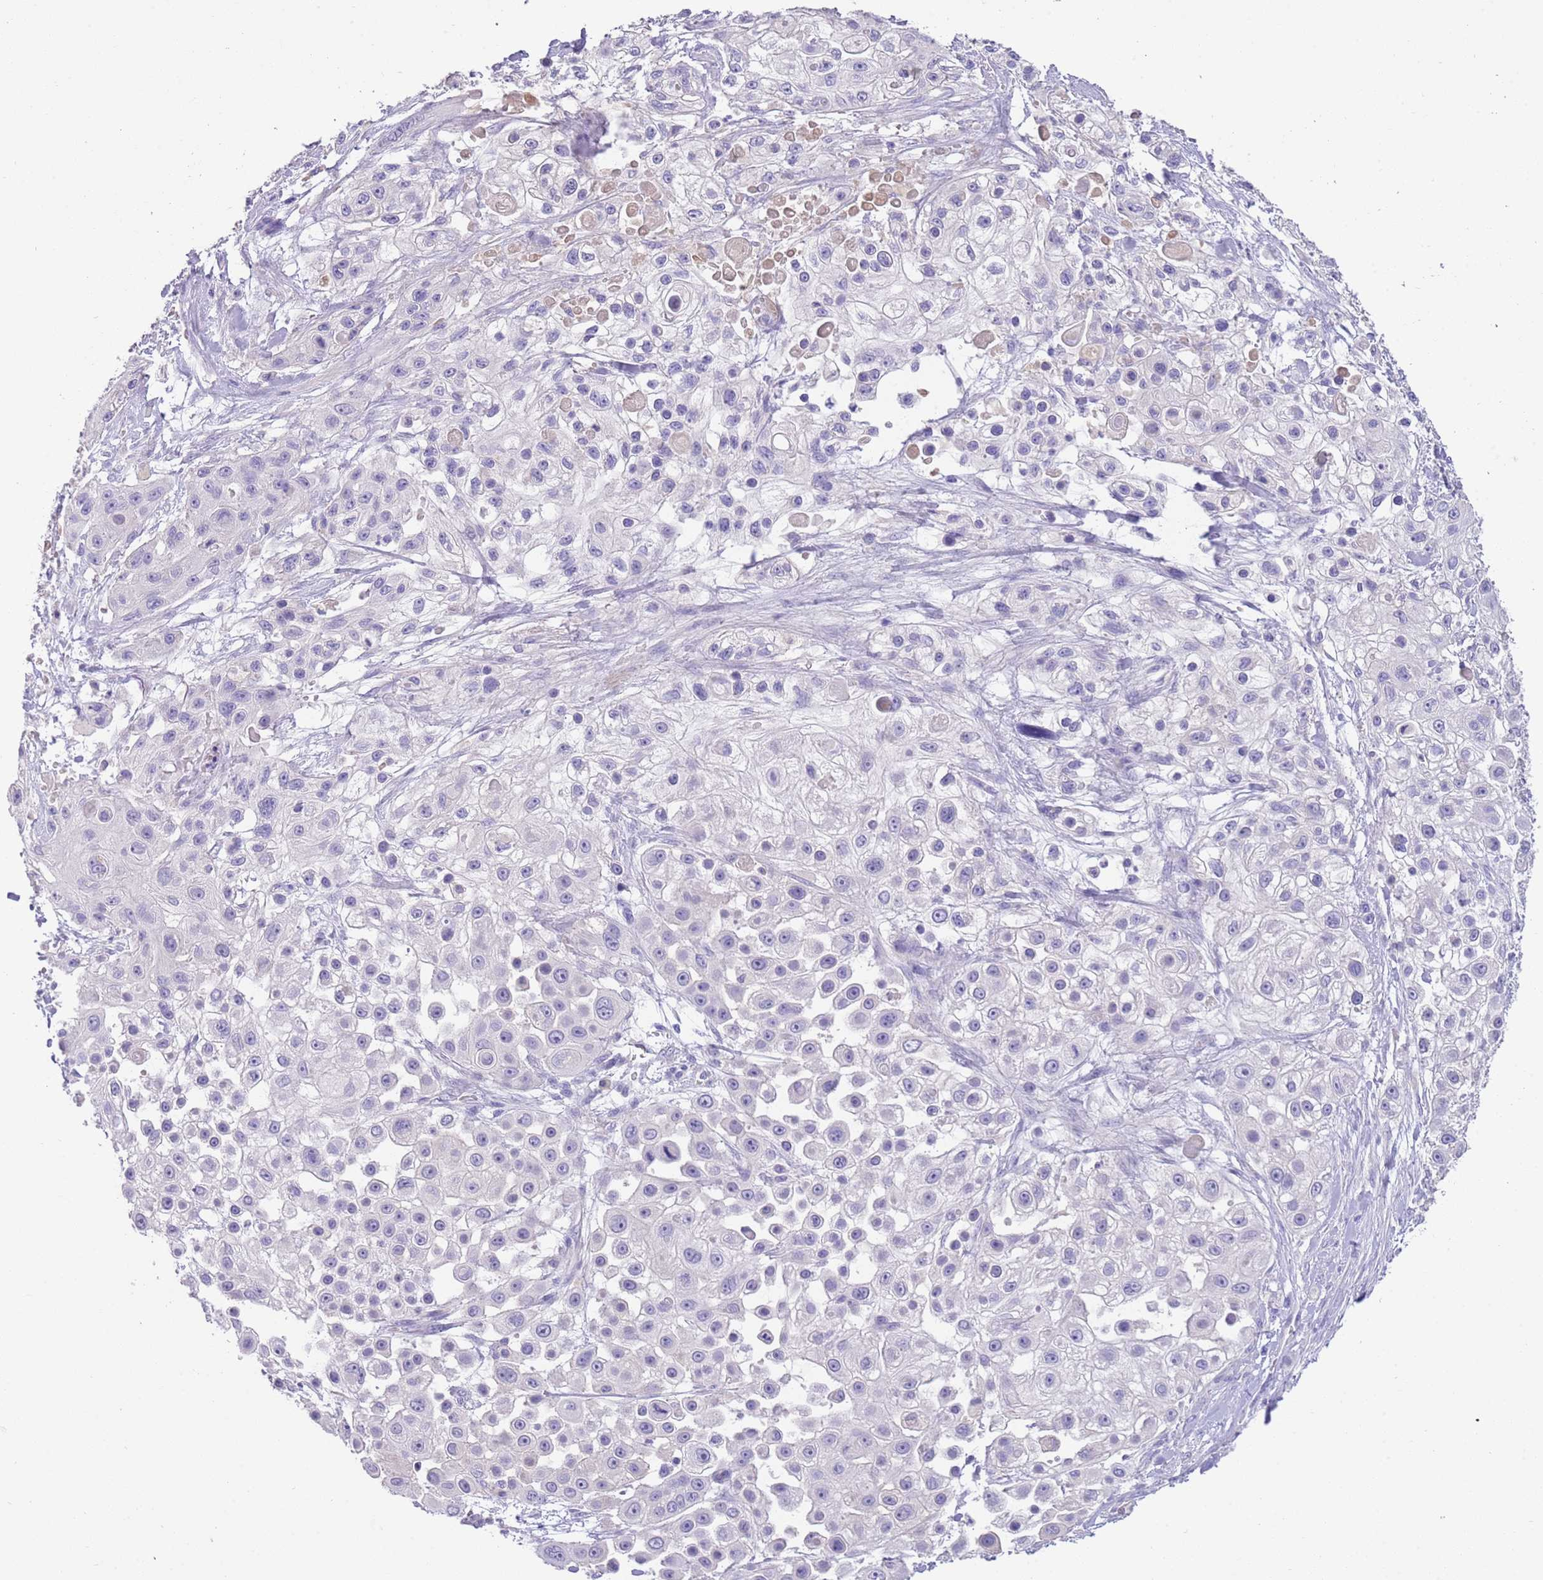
{"staining": {"intensity": "negative", "quantity": "none", "location": "none"}, "tissue": "skin cancer", "cell_type": "Tumor cells", "image_type": "cancer", "snomed": [{"axis": "morphology", "description": "Squamous cell carcinoma, NOS"}, {"axis": "topography", "description": "Skin"}], "caption": "DAB (3,3'-diaminobenzidine) immunohistochemical staining of human skin cancer reveals no significant positivity in tumor cells.", "gene": "IGFL4", "patient": {"sex": "male", "age": 67}}